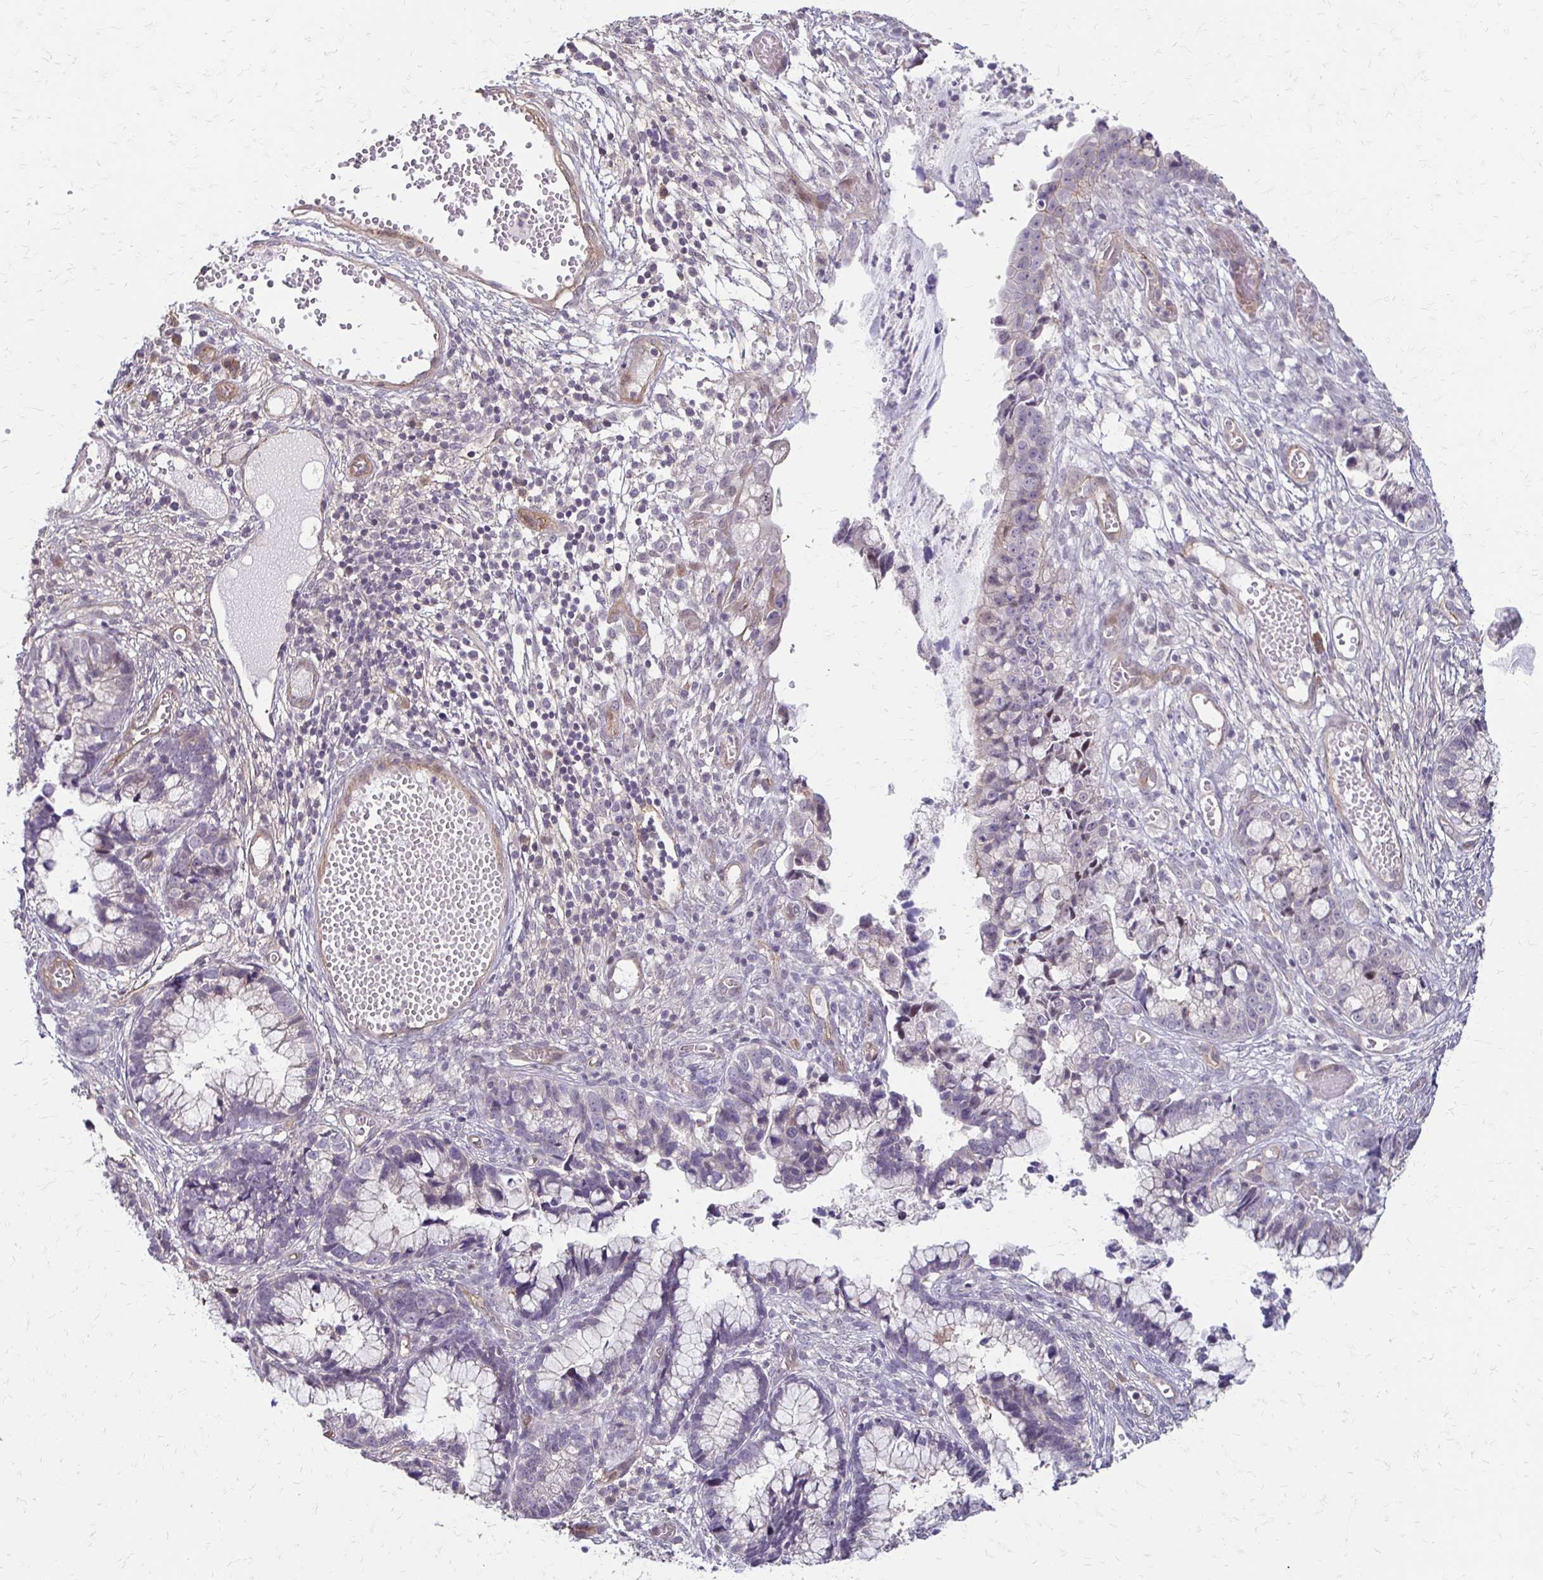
{"staining": {"intensity": "negative", "quantity": "none", "location": "none"}, "tissue": "cervical cancer", "cell_type": "Tumor cells", "image_type": "cancer", "snomed": [{"axis": "morphology", "description": "Adenocarcinoma, NOS"}, {"axis": "topography", "description": "Cervix"}], "caption": "Adenocarcinoma (cervical) was stained to show a protein in brown. There is no significant staining in tumor cells.", "gene": "CFL2", "patient": {"sex": "female", "age": 44}}